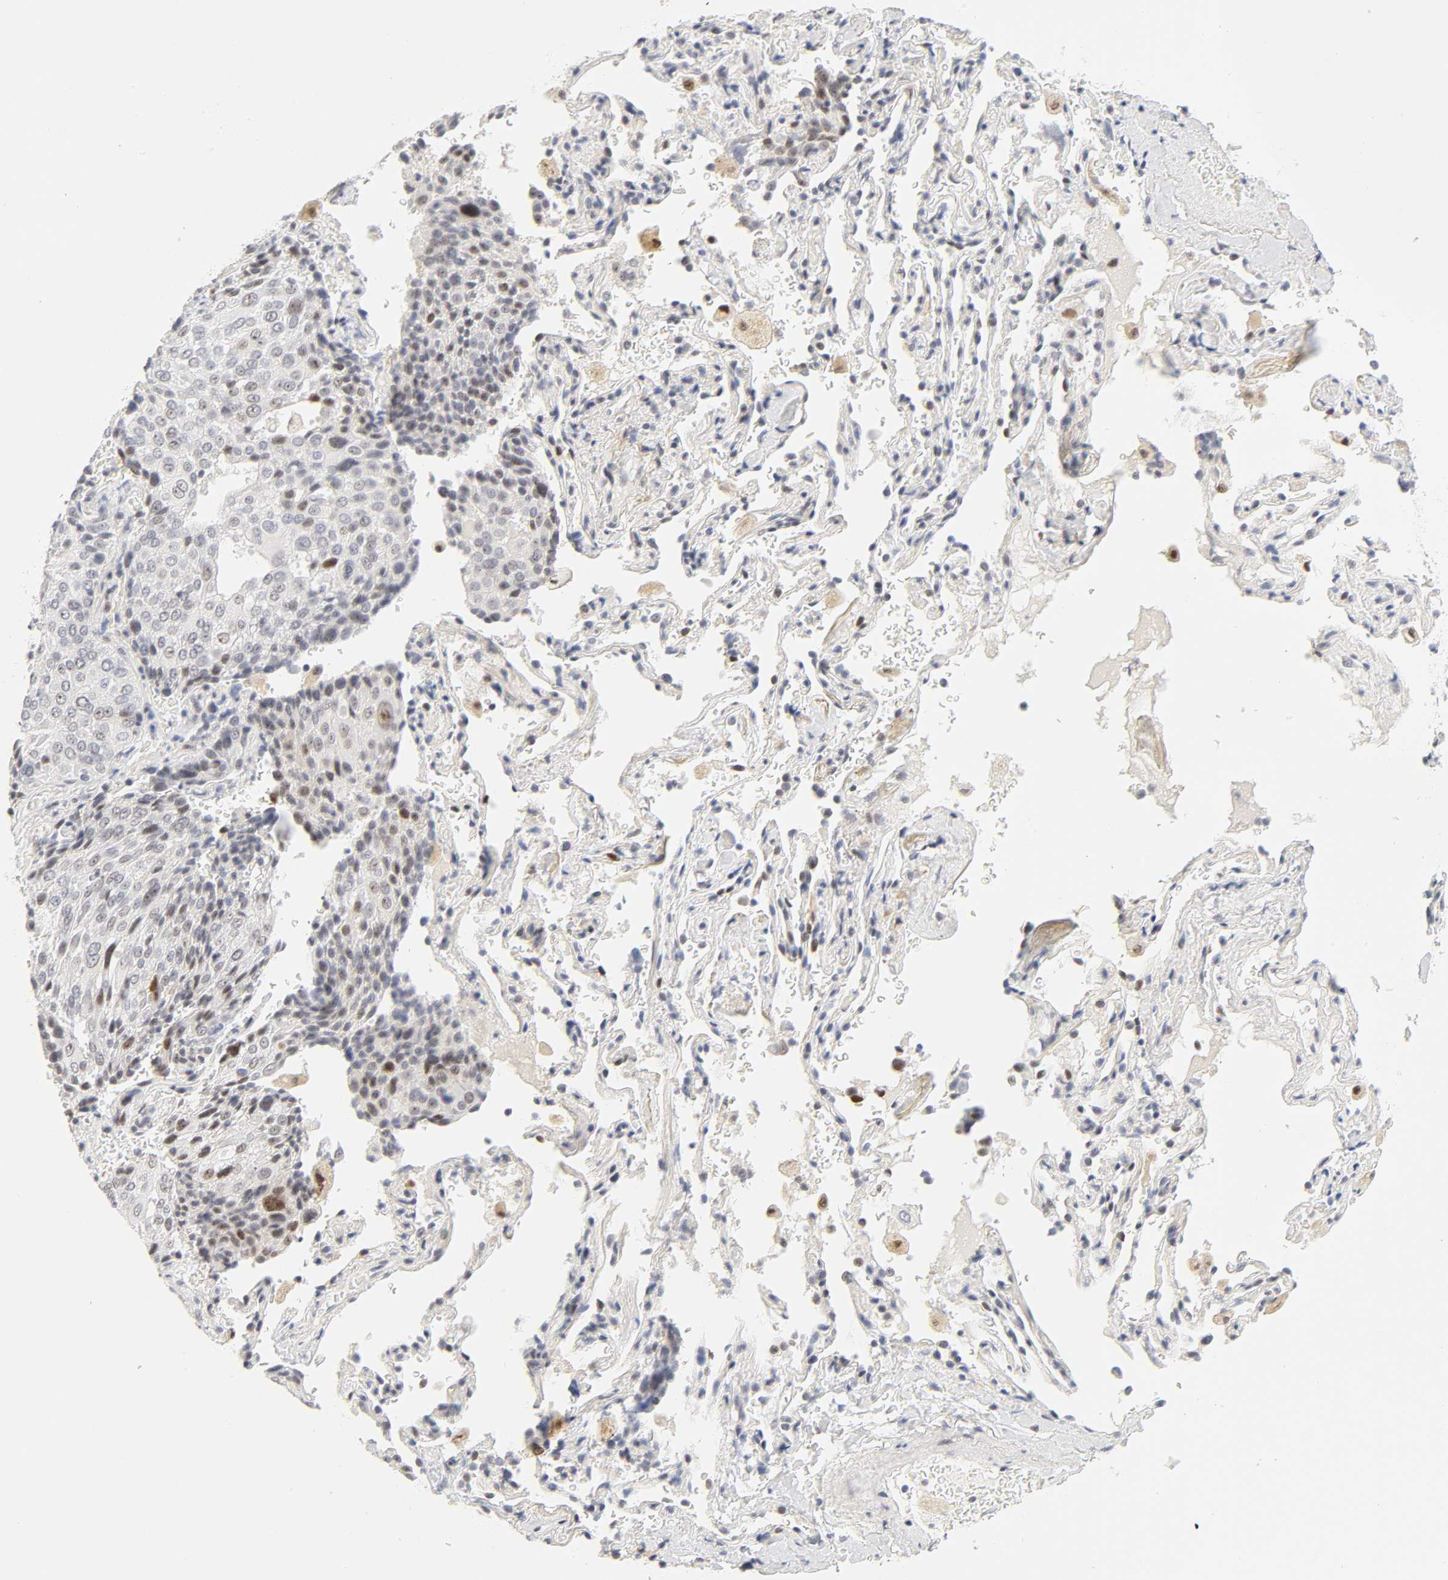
{"staining": {"intensity": "moderate", "quantity": "25%-75%", "location": "nuclear"}, "tissue": "lung cancer", "cell_type": "Tumor cells", "image_type": "cancer", "snomed": [{"axis": "morphology", "description": "Squamous cell carcinoma, NOS"}, {"axis": "topography", "description": "Lung"}], "caption": "Squamous cell carcinoma (lung) tissue shows moderate nuclear positivity in approximately 25%-75% of tumor cells The staining was performed using DAB to visualize the protein expression in brown, while the nuclei were stained in blue with hematoxylin (Magnification: 20x).", "gene": "MNAT1", "patient": {"sex": "male", "age": 54}}